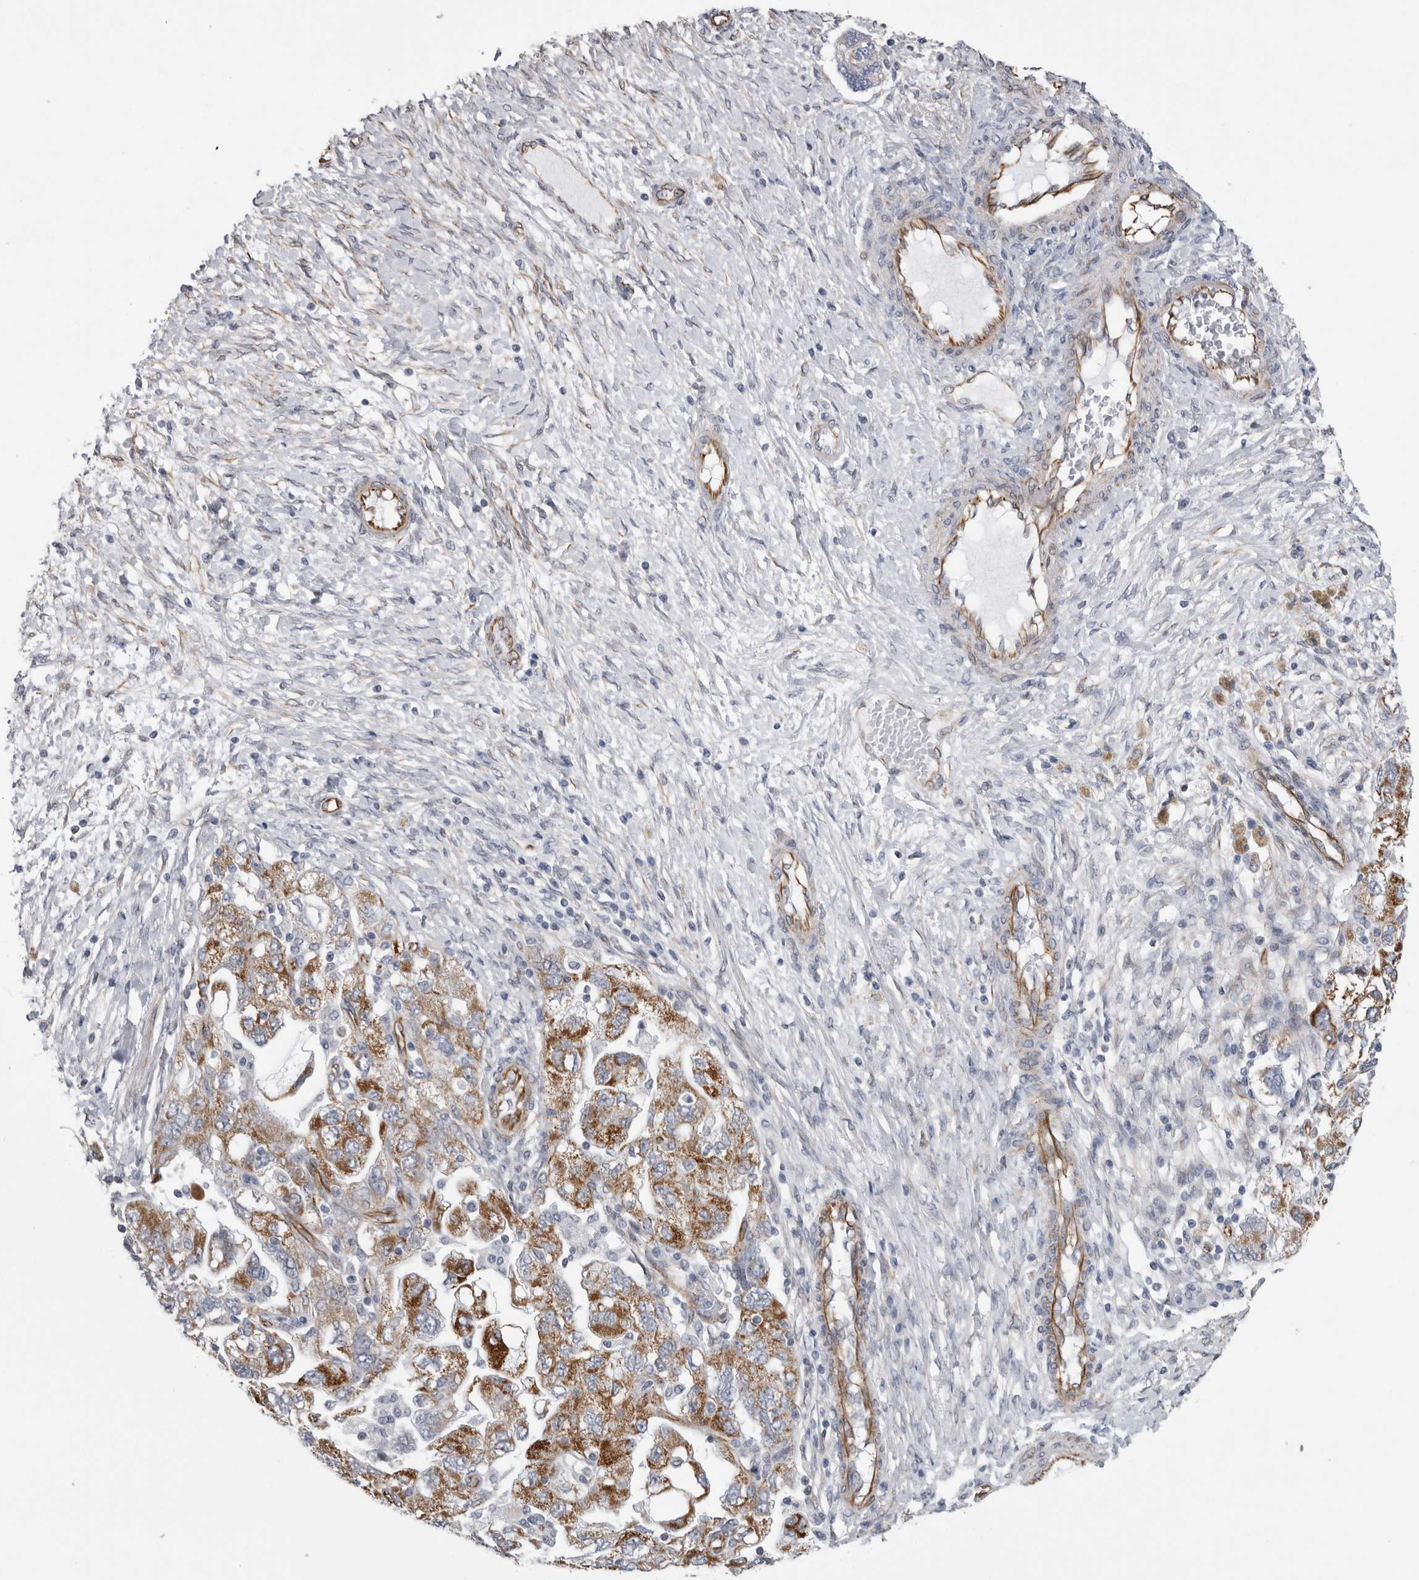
{"staining": {"intensity": "moderate", "quantity": ">75%", "location": "cytoplasmic/membranous"}, "tissue": "ovarian cancer", "cell_type": "Tumor cells", "image_type": "cancer", "snomed": [{"axis": "morphology", "description": "Carcinoma, NOS"}, {"axis": "morphology", "description": "Cystadenocarcinoma, serous, NOS"}, {"axis": "topography", "description": "Ovary"}], "caption": "Human ovarian cancer (carcinoma) stained with a protein marker displays moderate staining in tumor cells.", "gene": "ACOT7", "patient": {"sex": "female", "age": 69}}